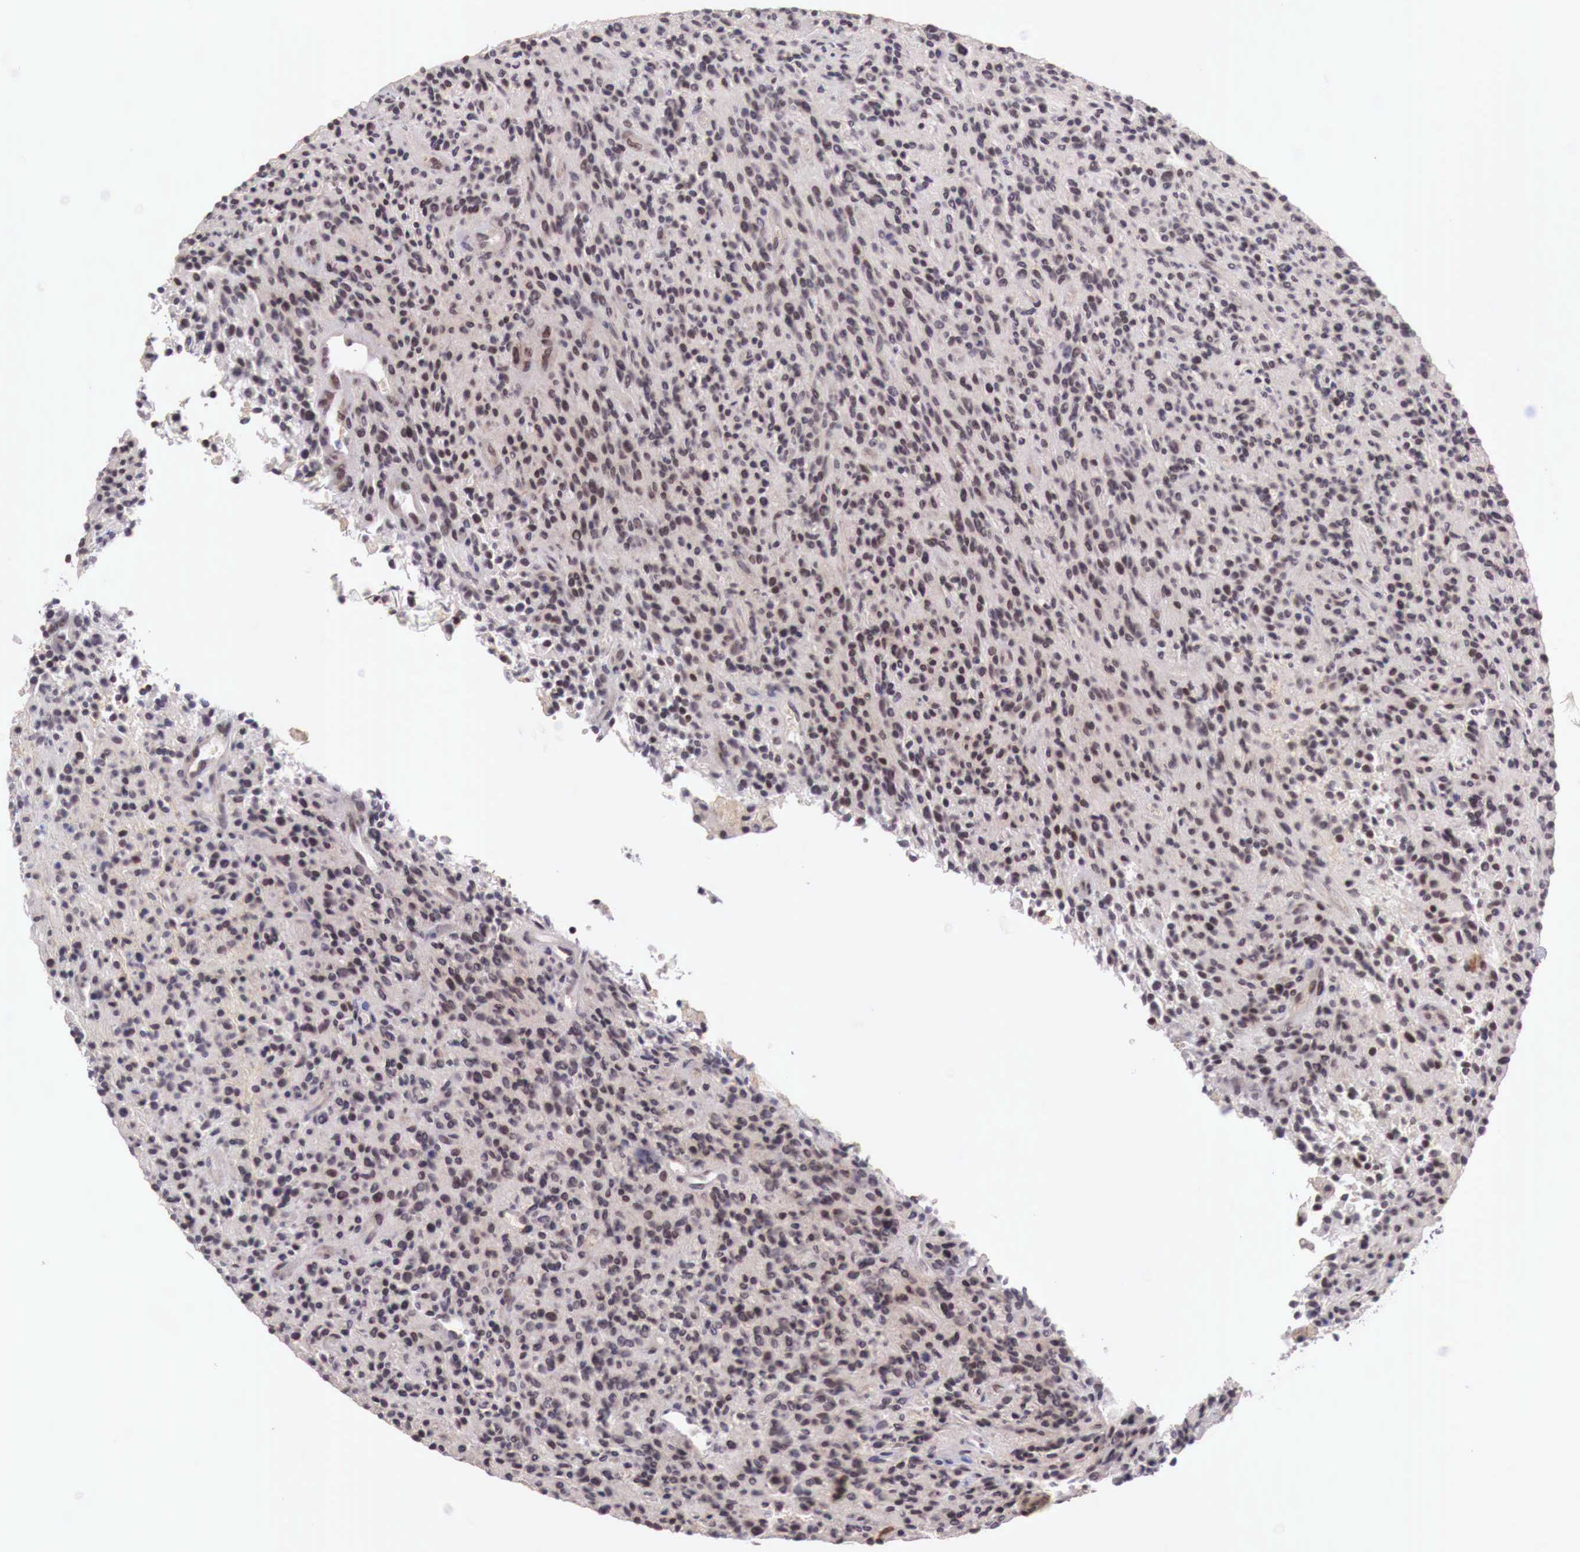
{"staining": {"intensity": "strong", "quantity": ">75%", "location": "cytoplasmic/membranous,nuclear"}, "tissue": "glioma", "cell_type": "Tumor cells", "image_type": "cancer", "snomed": [{"axis": "morphology", "description": "Glioma, malignant, High grade"}, {"axis": "topography", "description": "Brain"}], "caption": "Immunohistochemistry (IHC) of human malignant high-grade glioma shows high levels of strong cytoplasmic/membranous and nuclear expression in approximately >75% of tumor cells.", "gene": "FOXP2", "patient": {"sex": "female", "age": 13}}